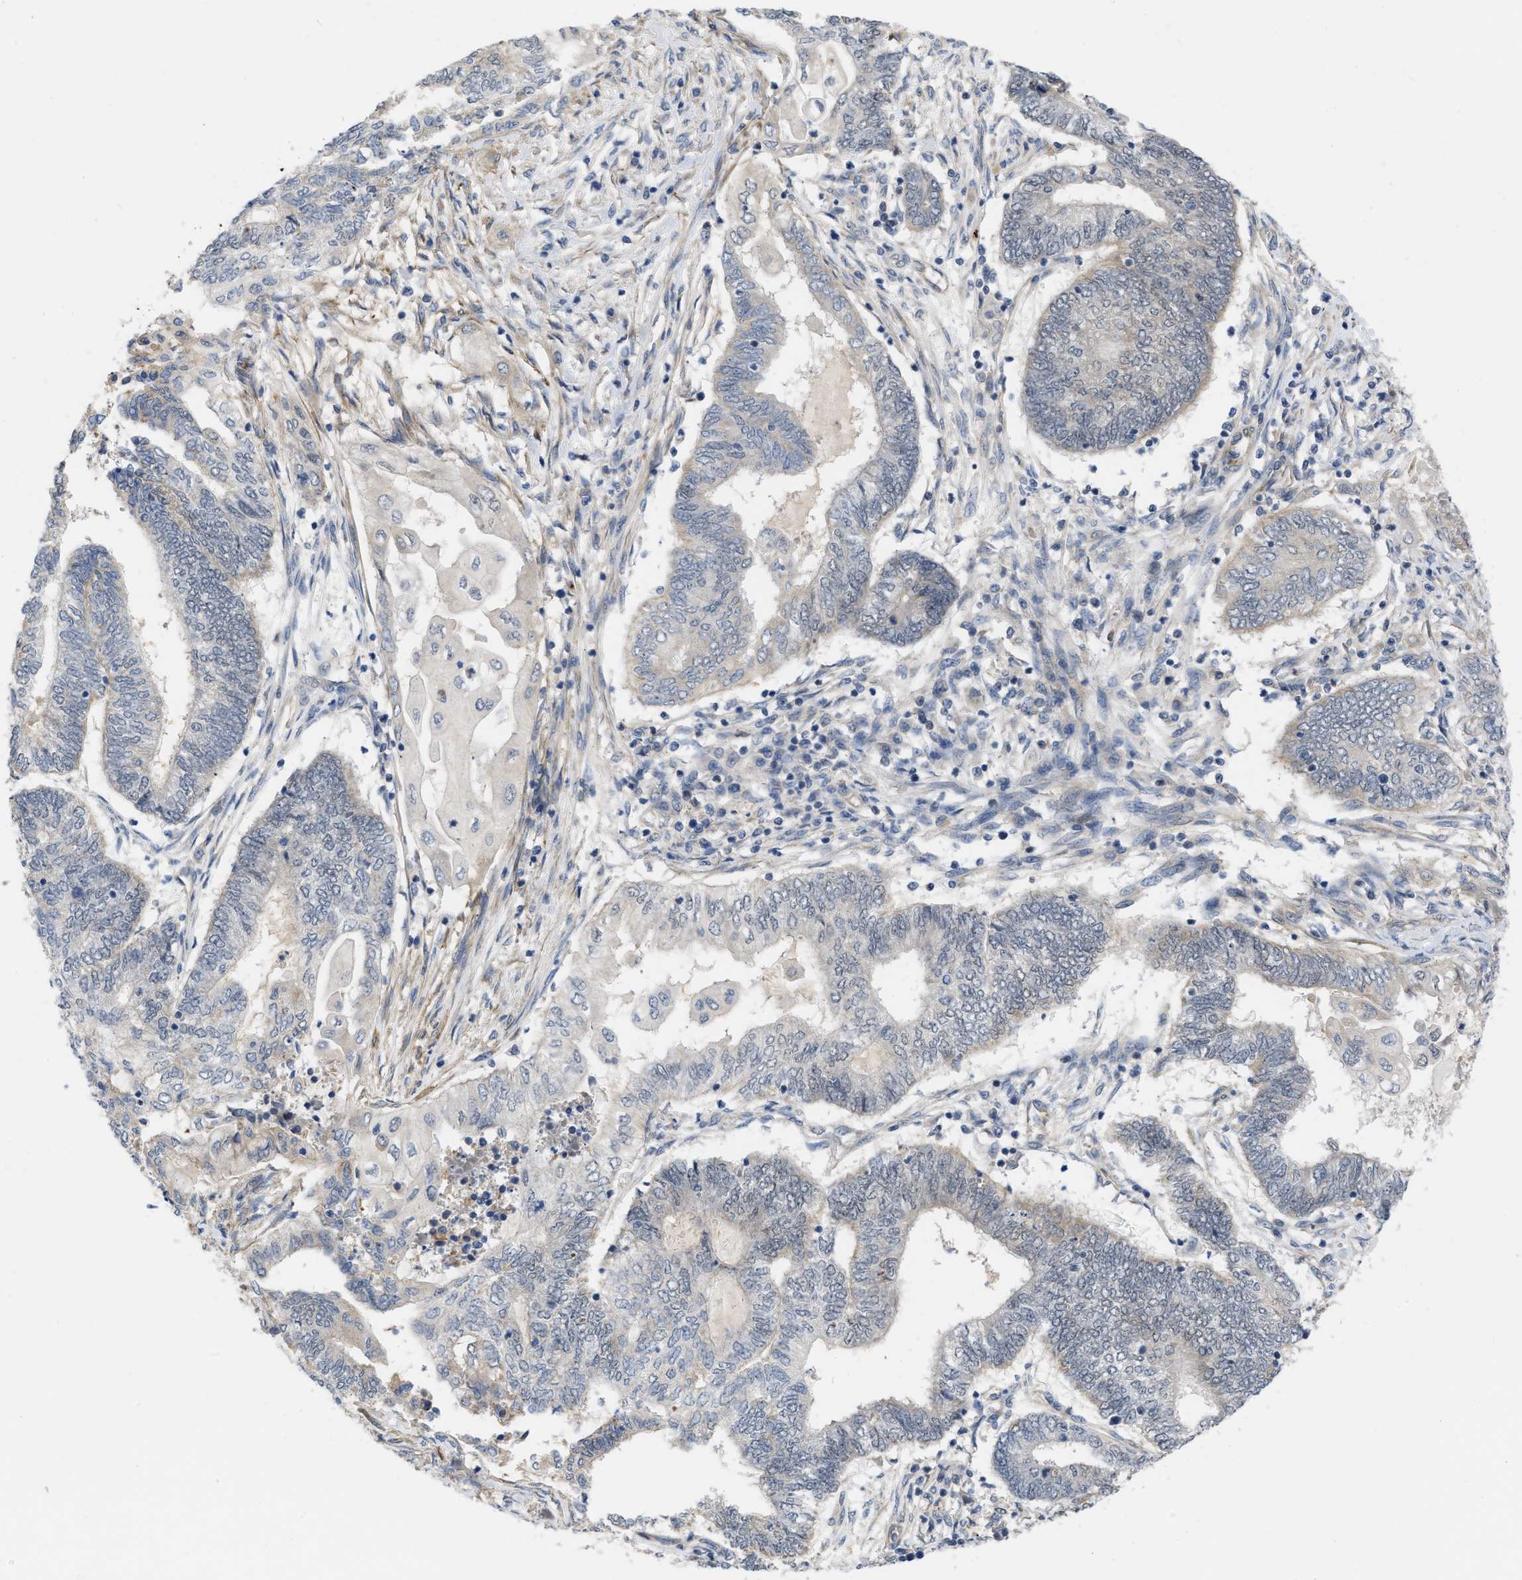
{"staining": {"intensity": "negative", "quantity": "none", "location": "none"}, "tissue": "endometrial cancer", "cell_type": "Tumor cells", "image_type": "cancer", "snomed": [{"axis": "morphology", "description": "Adenocarcinoma, NOS"}, {"axis": "topography", "description": "Uterus"}, {"axis": "topography", "description": "Endometrium"}], "caption": "High magnification brightfield microscopy of endometrial adenocarcinoma stained with DAB (brown) and counterstained with hematoxylin (blue): tumor cells show no significant expression.", "gene": "NAPEPLD", "patient": {"sex": "female", "age": 70}}